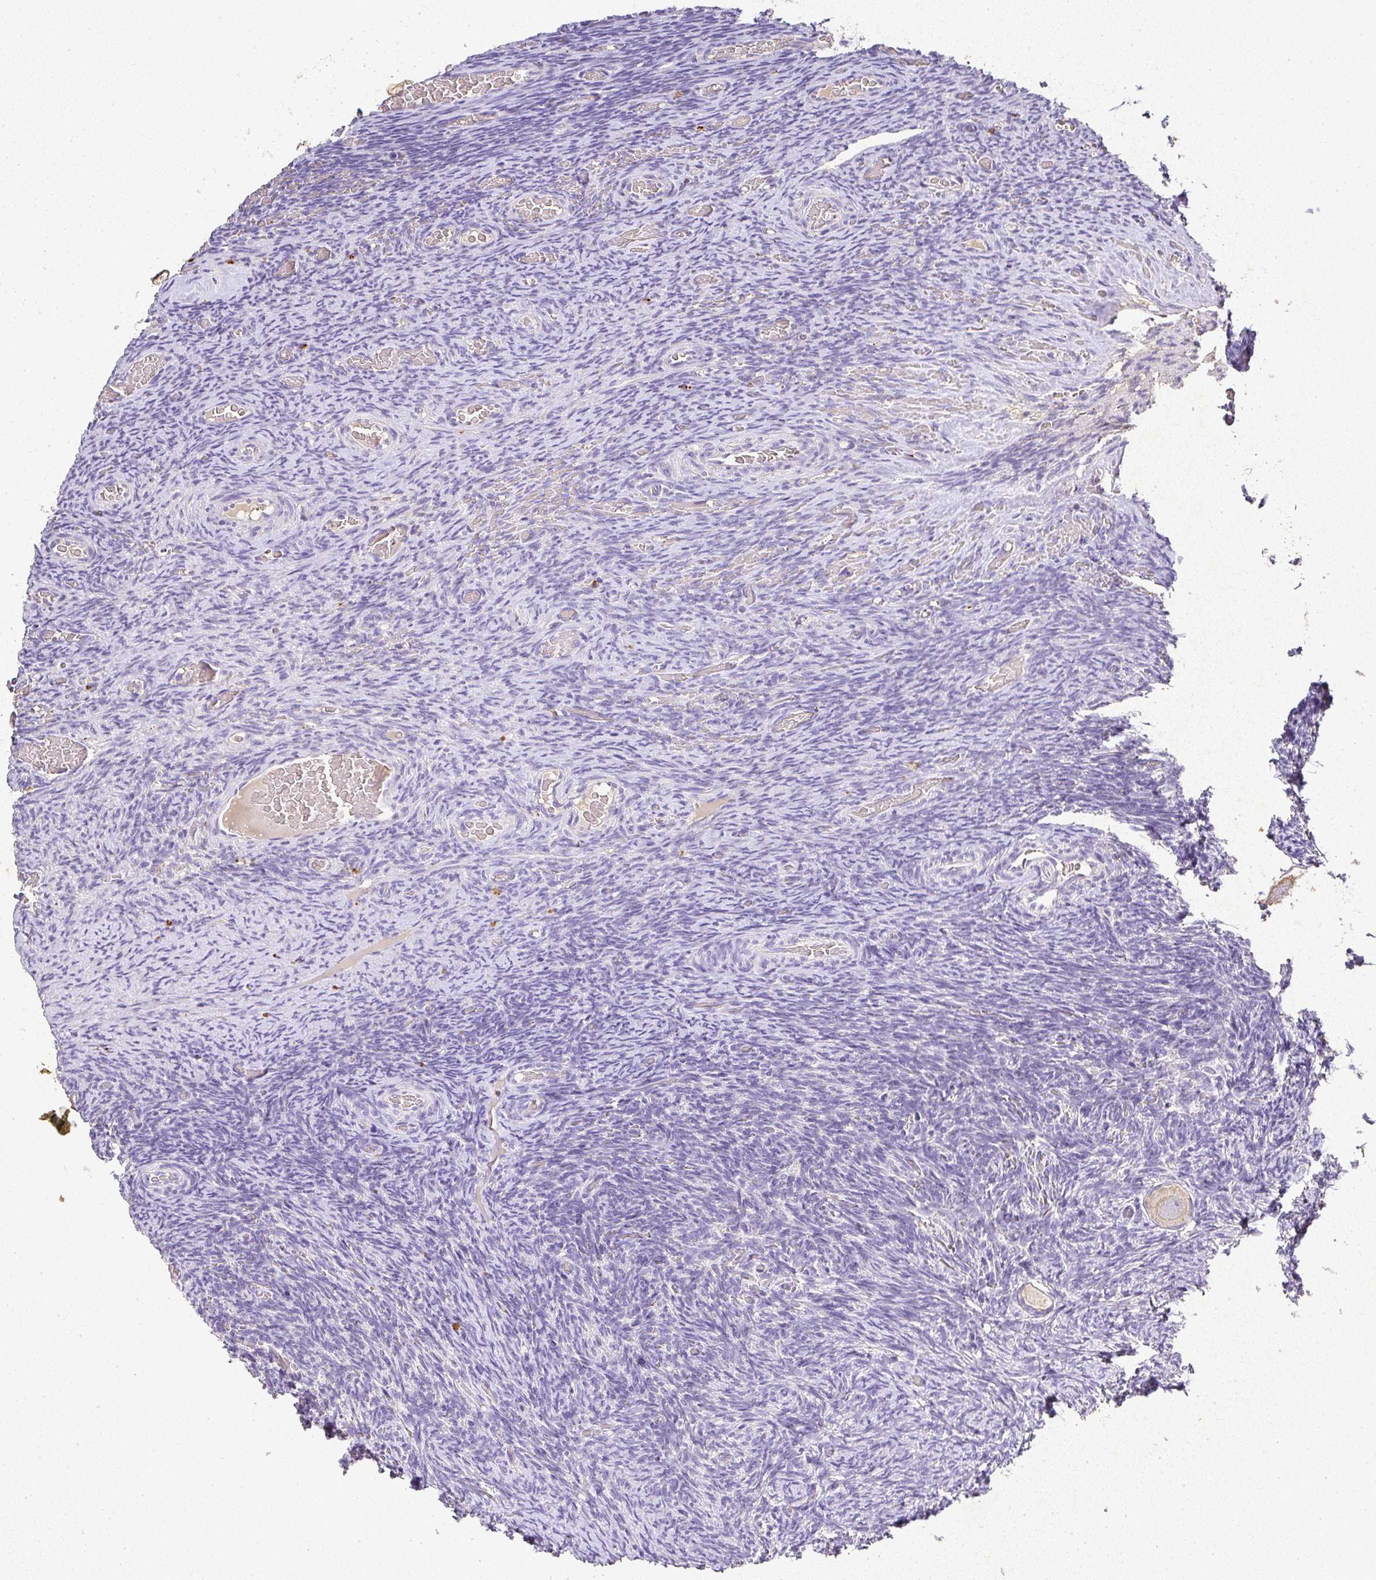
{"staining": {"intensity": "negative", "quantity": "none", "location": "none"}, "tissue": "ovary", "cell_type": "Follicle cells", "image_type": "normal", "snomed": [{"axis": "morphology", "description": "Normal tissue, NOS"}, {"axis": "topography", "description": "Ovary"}], "caption": "This image is of normal ovary stained with immunohistochemistry (IHC) to label a protein in brown with the nuclei are counter-stained blue. There is no positivity in follicle cells. The staining is performed using DAB brown chromogen with nuclei counter-stained in using hematoxylin.", "gene": "RPS2", "patient": {"sex": "female", "age": 34}}